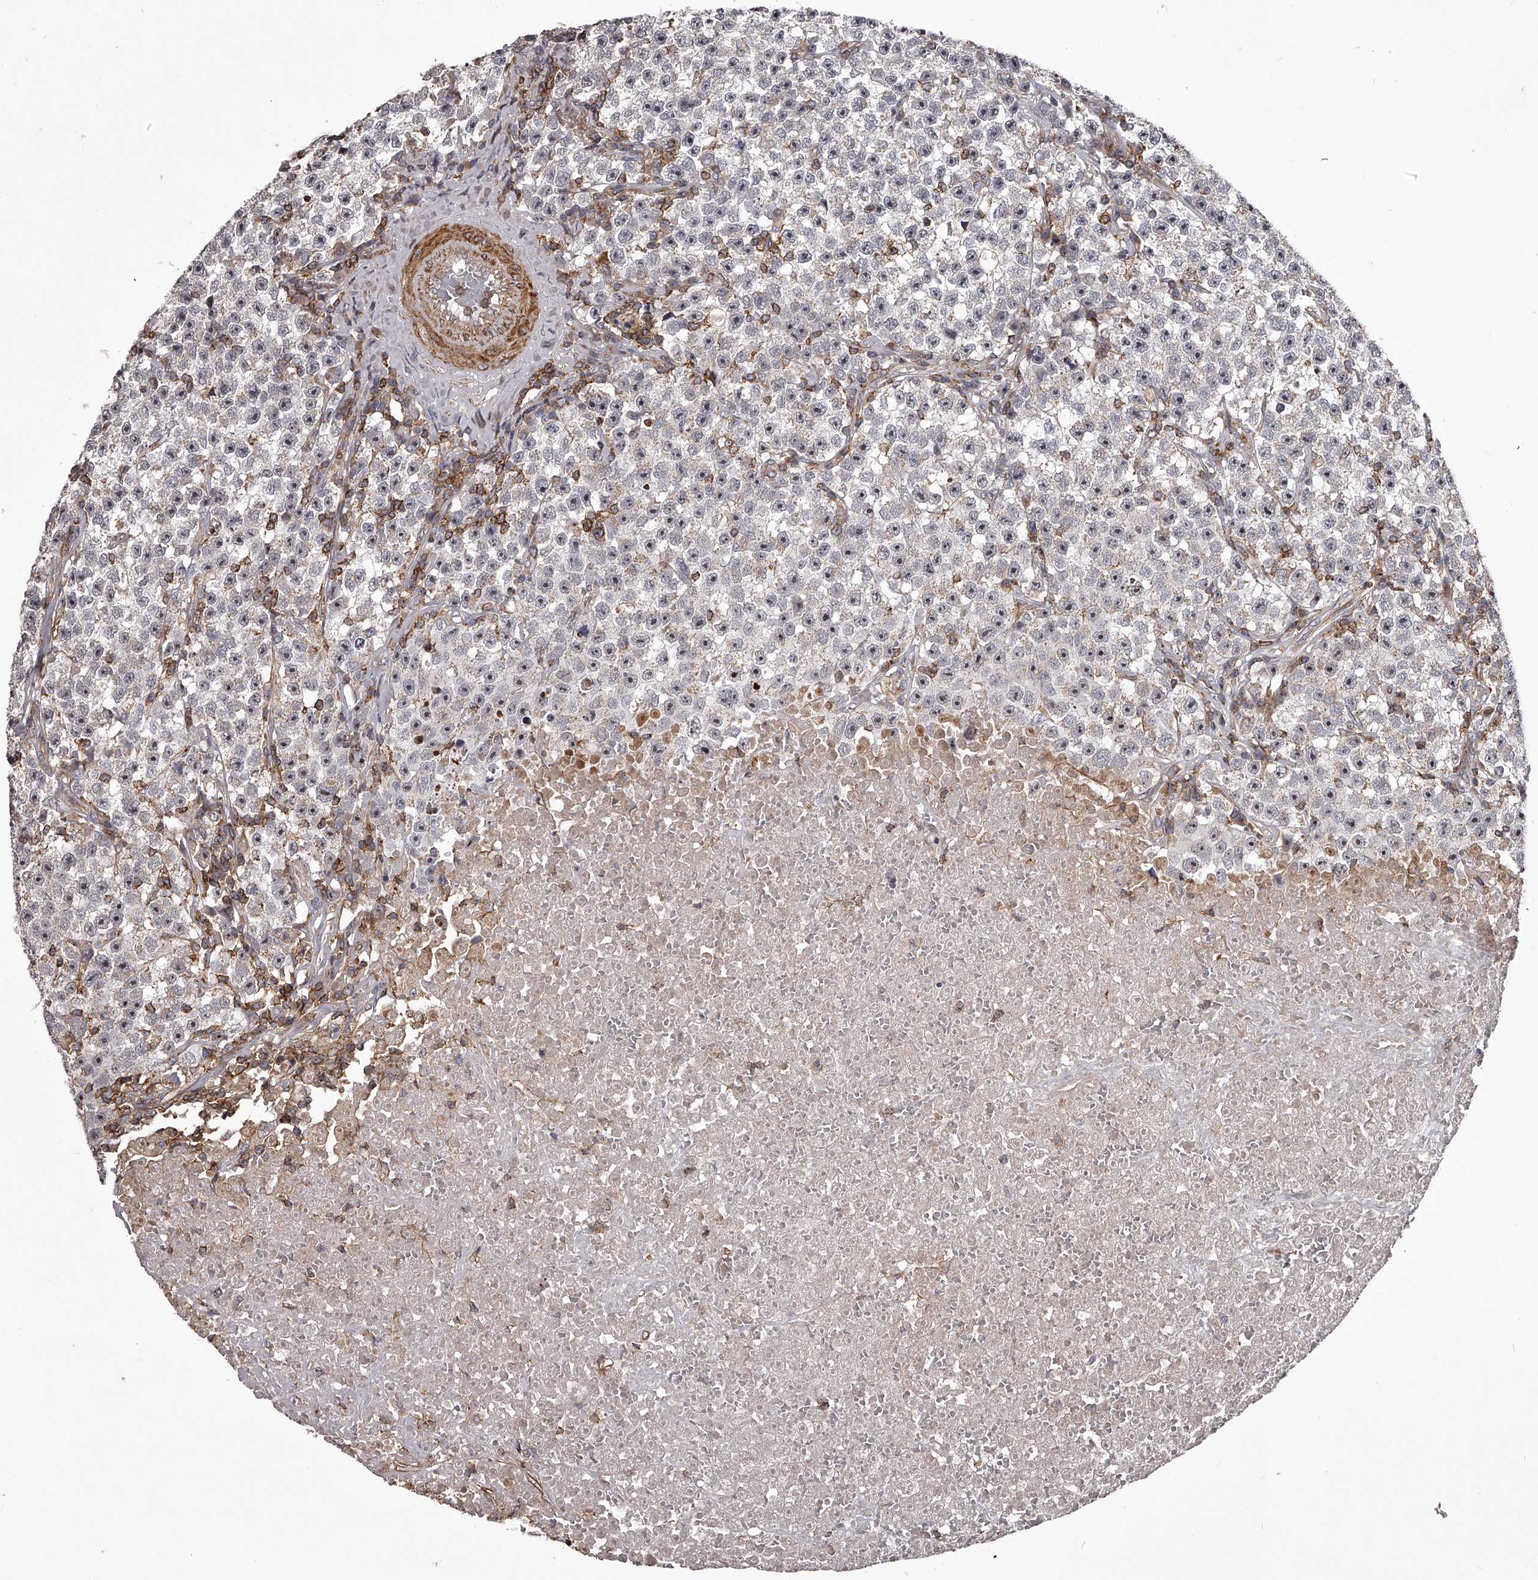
{"staining": {"intensity": "negative", "quantity": "none", "location": "none"}, "tissue": "testis cancer", "cell_type": "Tumor cells", "image_type": "cancer", "snomed": [{"axis": "morphology", "description": "Seminoma, NOS"}, {"axis": "topography", "description": "Testis"}], "caption": "Protein analysis of testis cancer exhibits no significant expression in tumor cells.", "gene": "RRP36", "patient": {"sex": "male", "age": 22}}